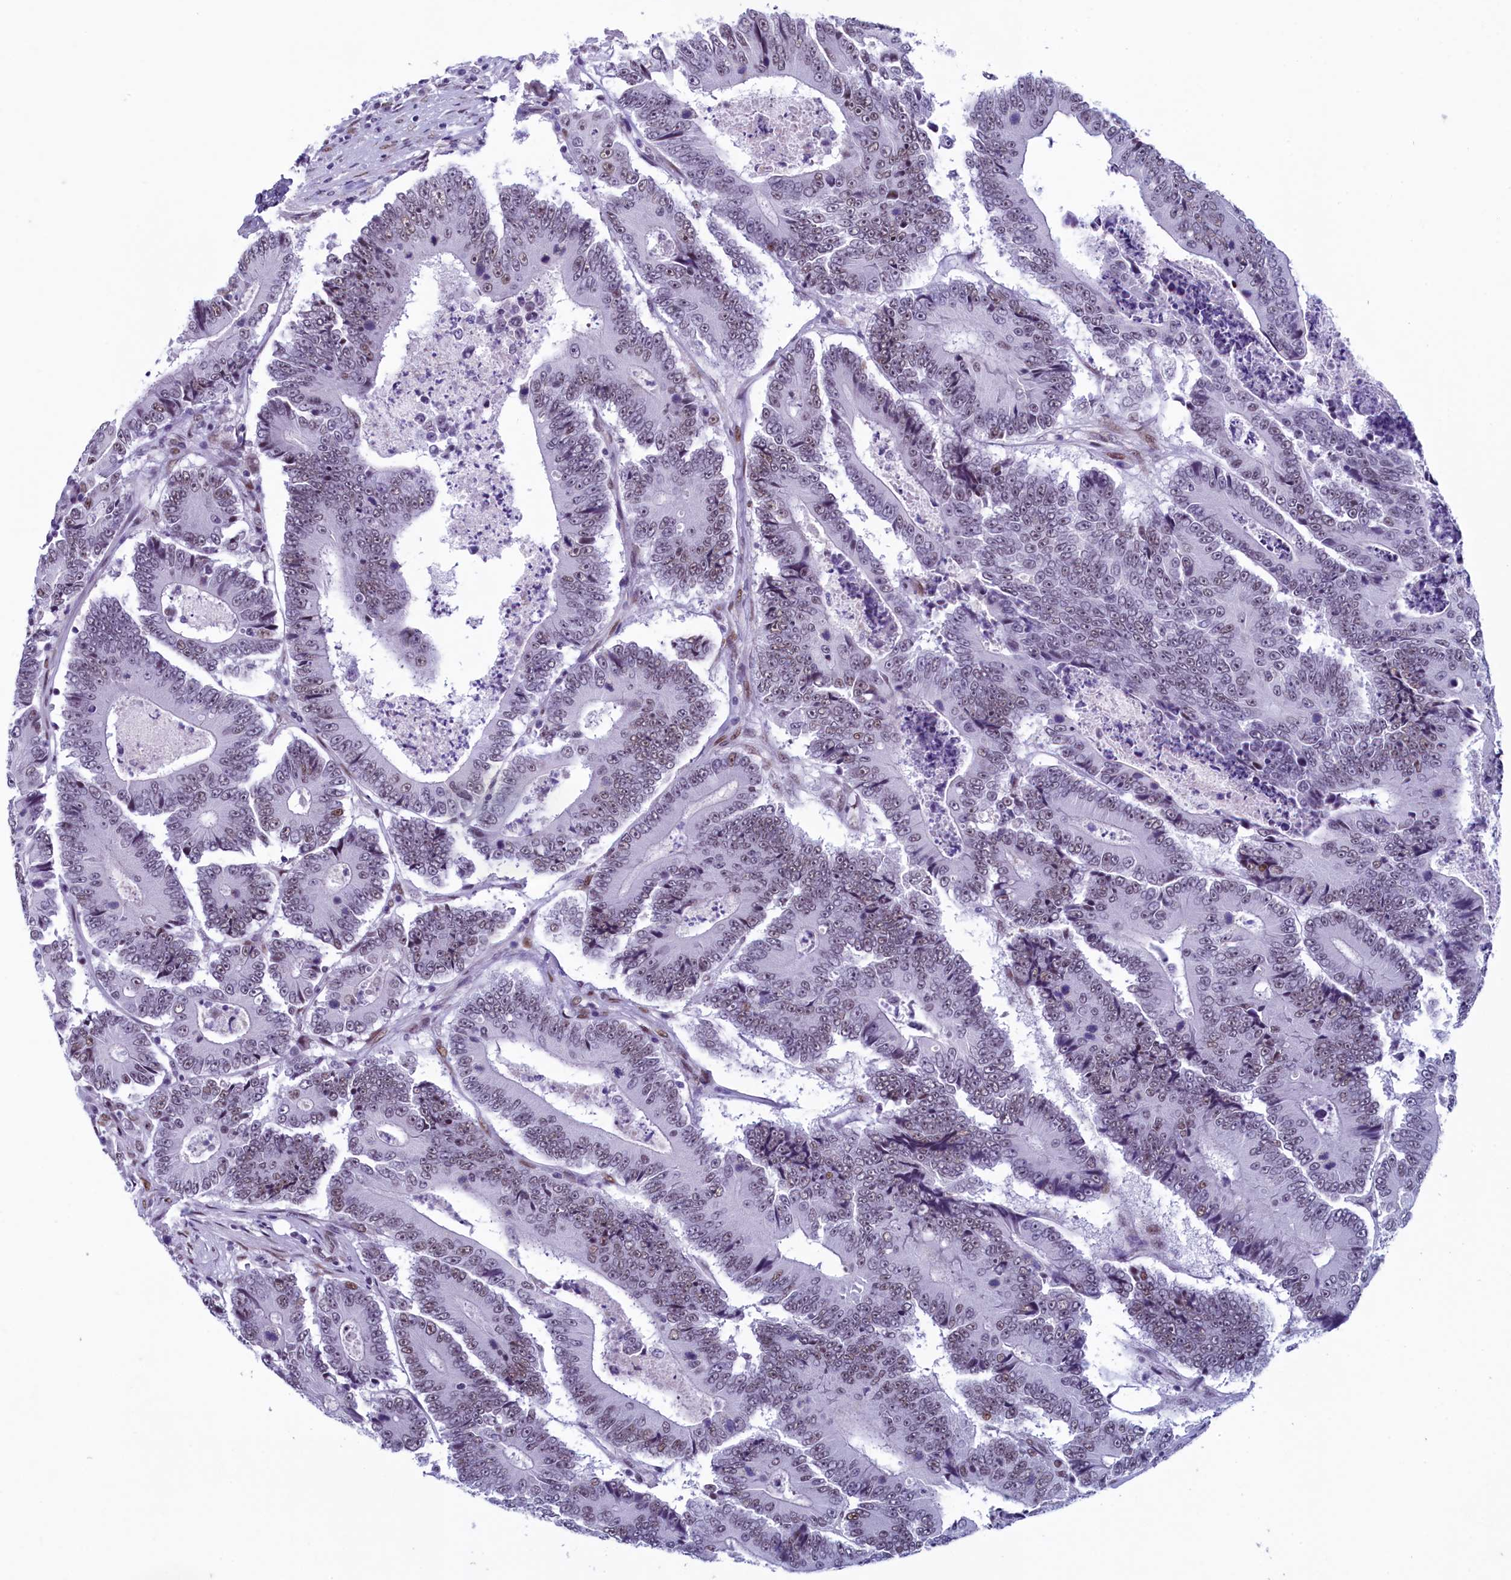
{"staining": {"intensity": "weak", "quantity": ">75%", "location": "nuclear"}, "tissue": "colorectal cancer", "cell_type": "Tumor cells", "image_type": "cancer", "snomed": [{"axis": "morphology", "description": "Adenocarcinoma, NOS"}, {"axis": "topography", "description": "Colon"}], "caption": "Immunohistochemistry of colorectal cancer displays low levels of weak nuclear staining in approximately >75% of tumor cells.", "gene": "SUGP2", "patient": {"sex": "male", "age": 83}}